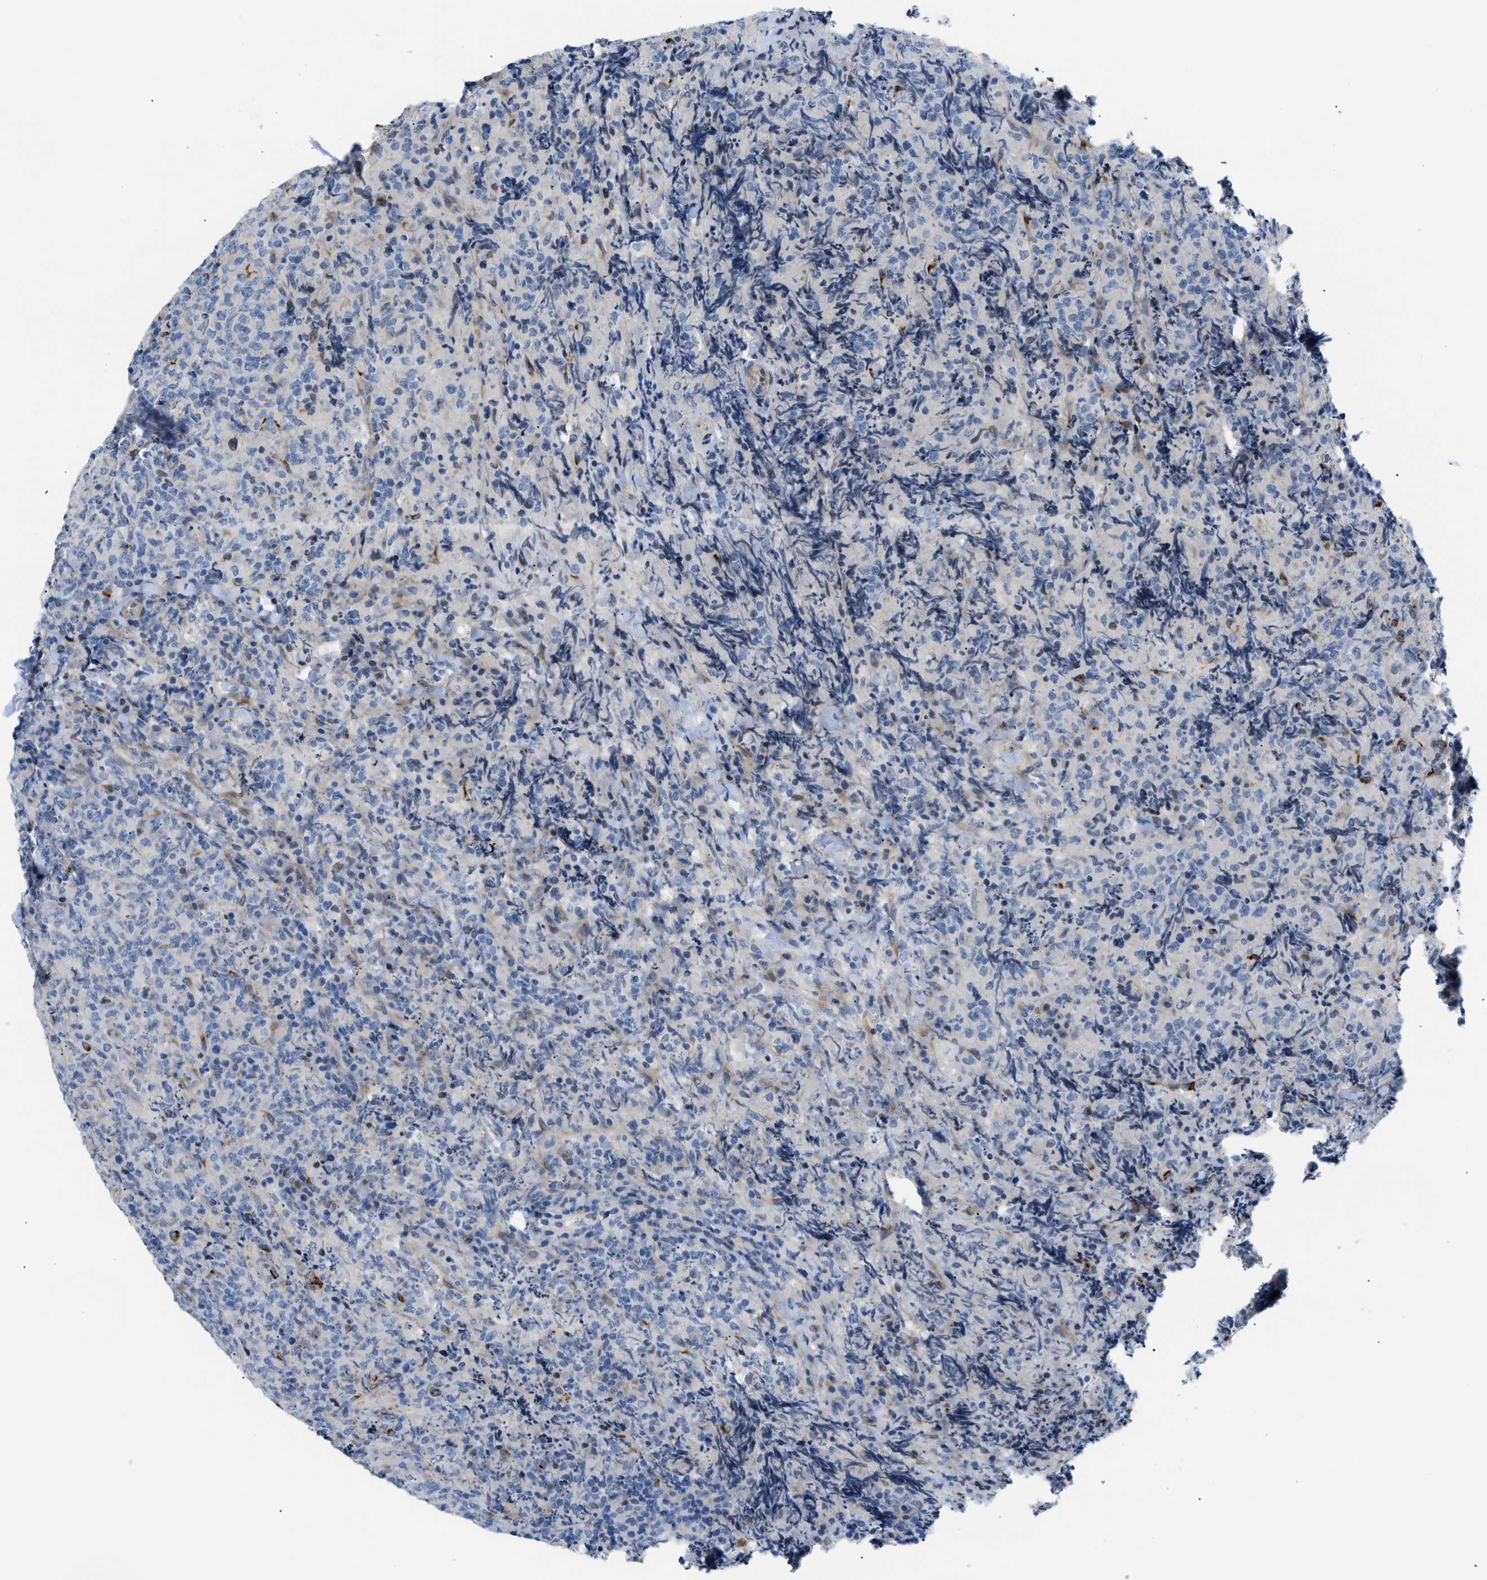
{"staining": {"intensity": "negative", "quantity": "none", "location": "none"}, "tissue": "lymphoma", "cell_type": "Tumor cells", "image_type": "cancer", "snomed": [{"axis": "morphology", "description": "Malignant lymphoma, non-Hodgkin's type, High grade"}, {"axis": "topography", "description": "Tonsil"}], "caption": "Malignant lymphoma, non-Hodgkin's type (high-grade) was stained to show a protein in brown. There is no significant positivity in tumor cells. Nuclei are stained in blue.", "gene": "FDCSP", "patient": {"sex": "female", "age": 36}}